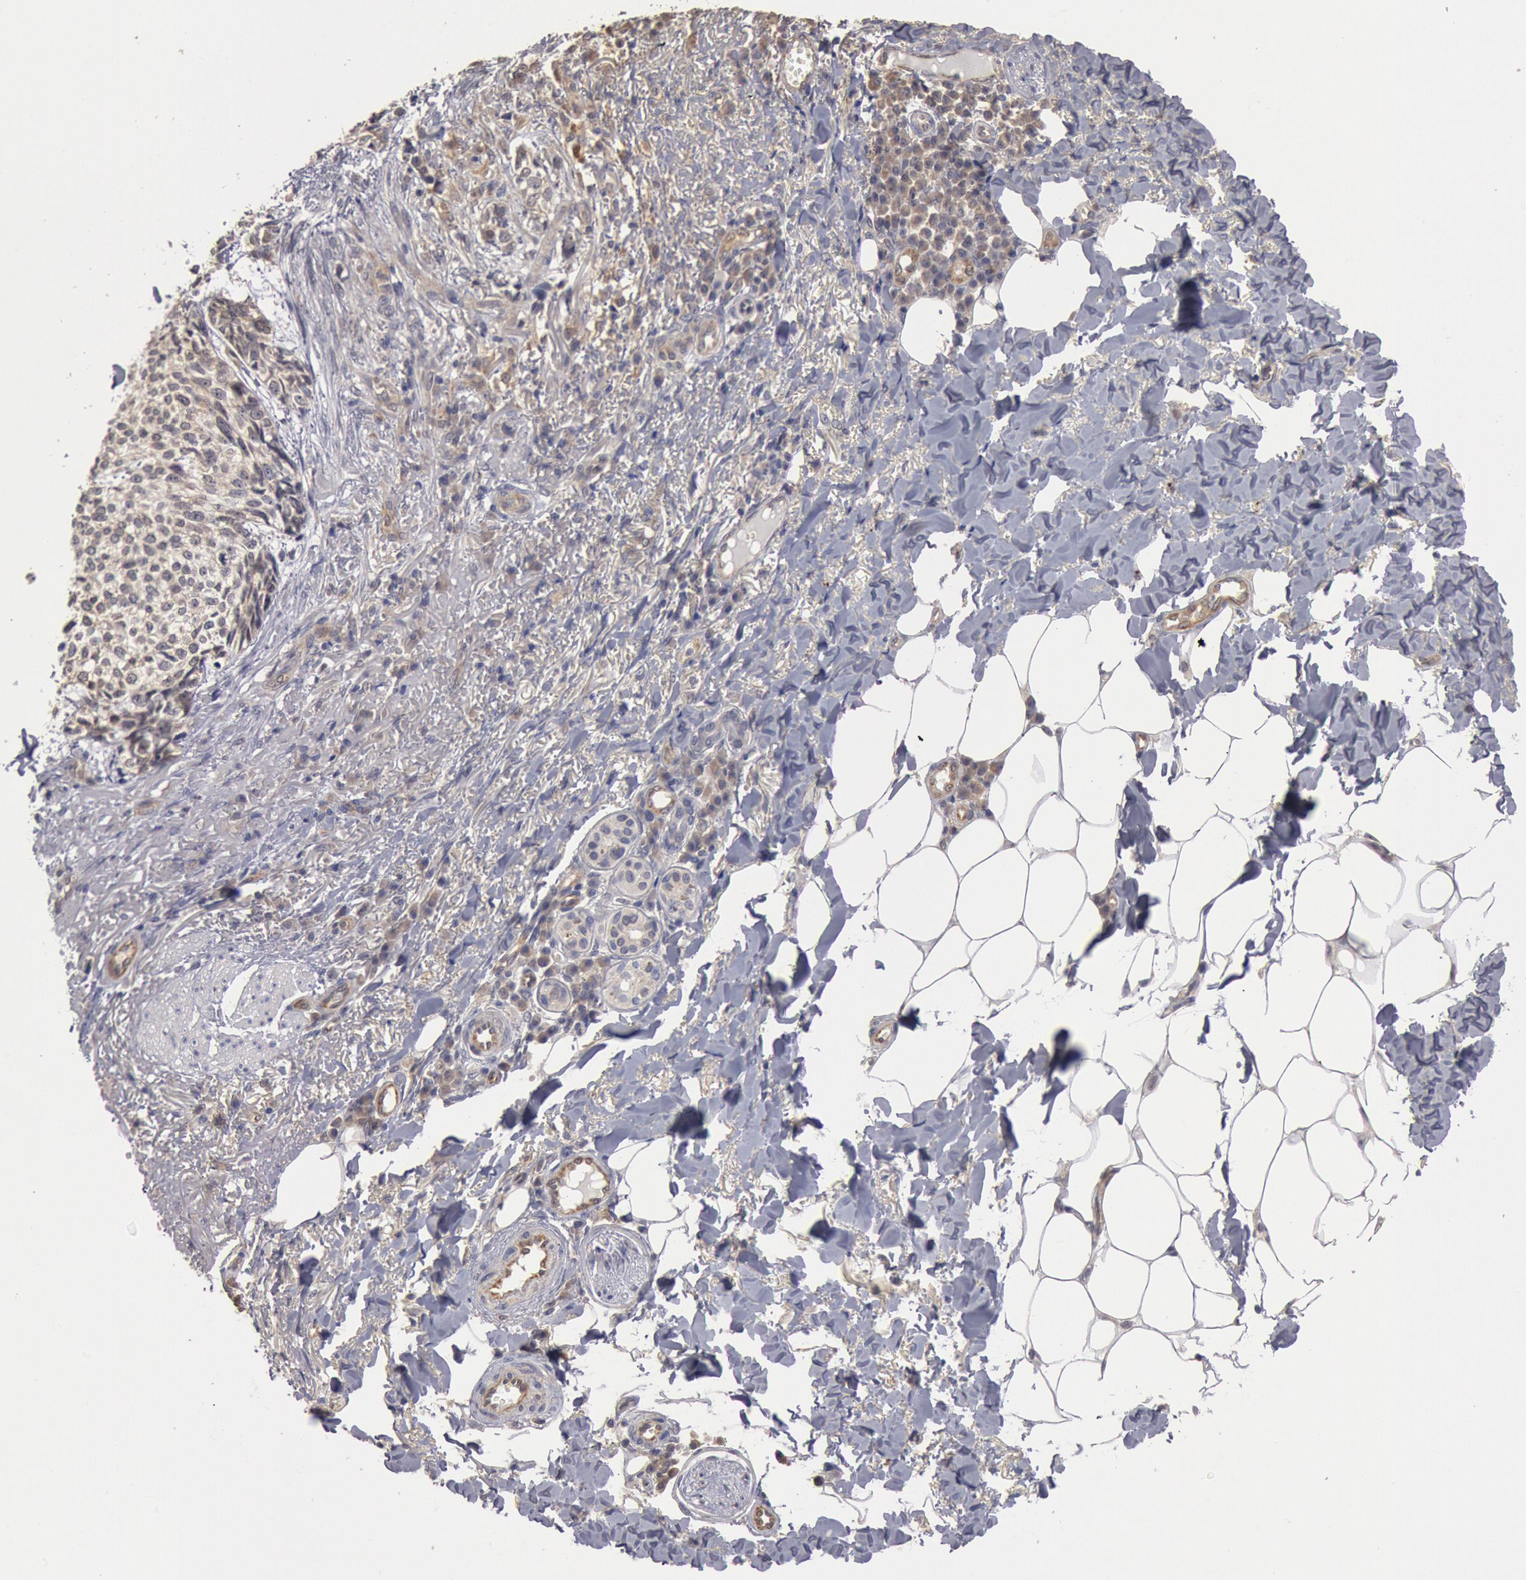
{"staining": {"intensity": "weak", "quantity": "25%-75%", "location": "cytoplasmic/membranous"}, "tissue": "skin cancer", "cell_type": "Tumor cells", "image_type": "cancer", "snomed": [{"axis": "morphology", "description": "Basal cell carcinoma"}, {"axis": "topography", "description": "Skin"}], "caption": "Skin basal cell carcinoma was stained to show a protein in brown. There is low levels of weak cytoplasmic/membranous expression in approximately 25%-75% of tumor cells. (Stains: DAB (3,3'-diaminobenzidine) in brown, nuclei in blue, Microscopy: brightfield microscopy at high magnification).", "gene": "DNAJA1", "patient": {"sex": "female", "age": 89}}